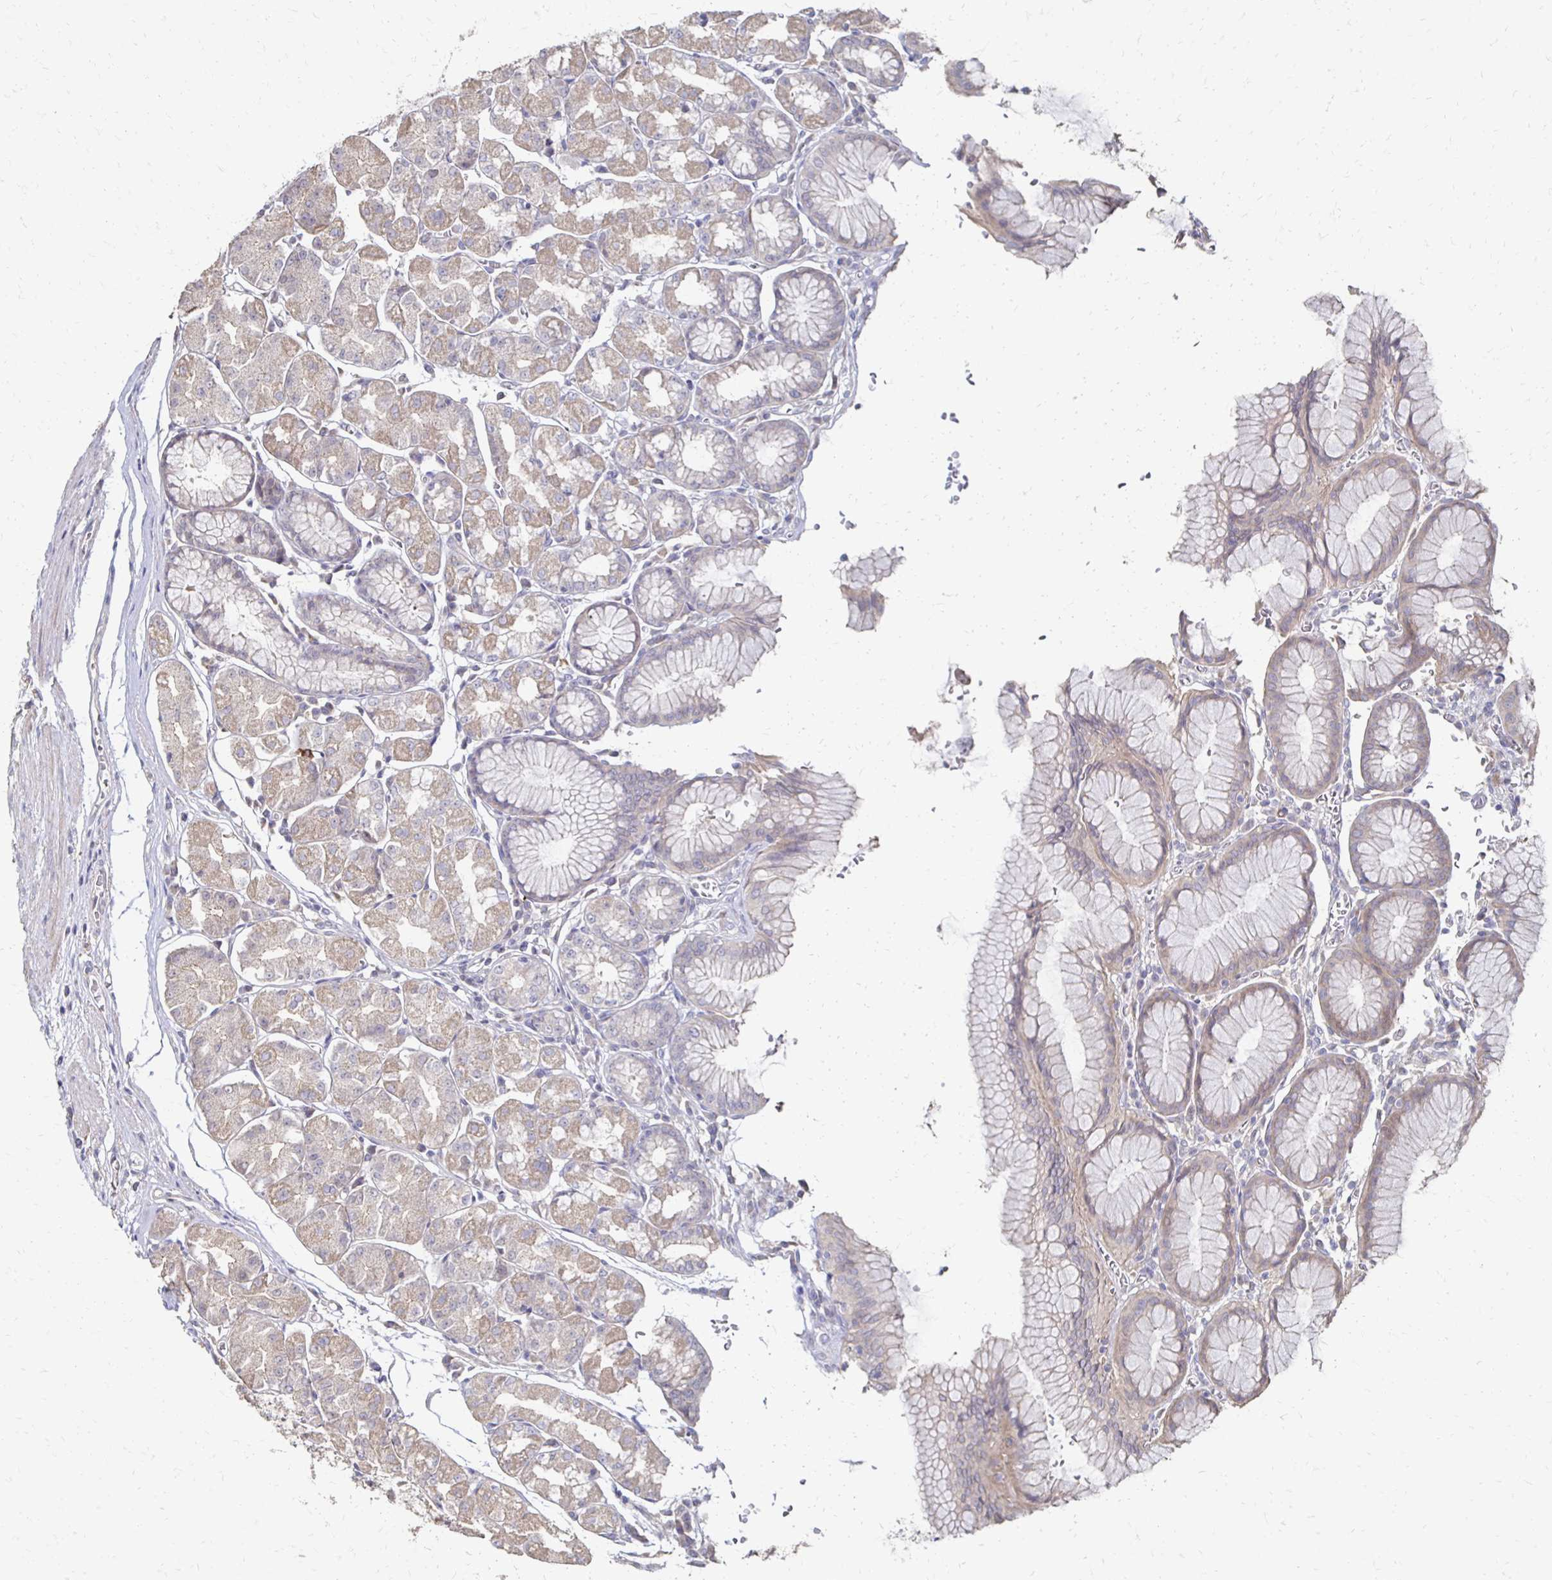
{"staining": {"intensity": "weak", "quantity": "25%-75%", "location": "cytoplasmic/membranous"}, "tissue": "stomach", "cell_type": "Glandular cells", "image_type": "normal", "snomed": [{"axis": "morphology", "description": "Normal tissue, NOS"}, {"axis": "topography", "description": "Stomach"}], "caption": "An IHC micrograph of unremarkable tissue is shown. Protein staining in brown shows weak cytoplasmic/membranous positivity in stomach within glandular cells.", "gene": "ZNF727", "patient": {"sex": "male", "age": 55}}